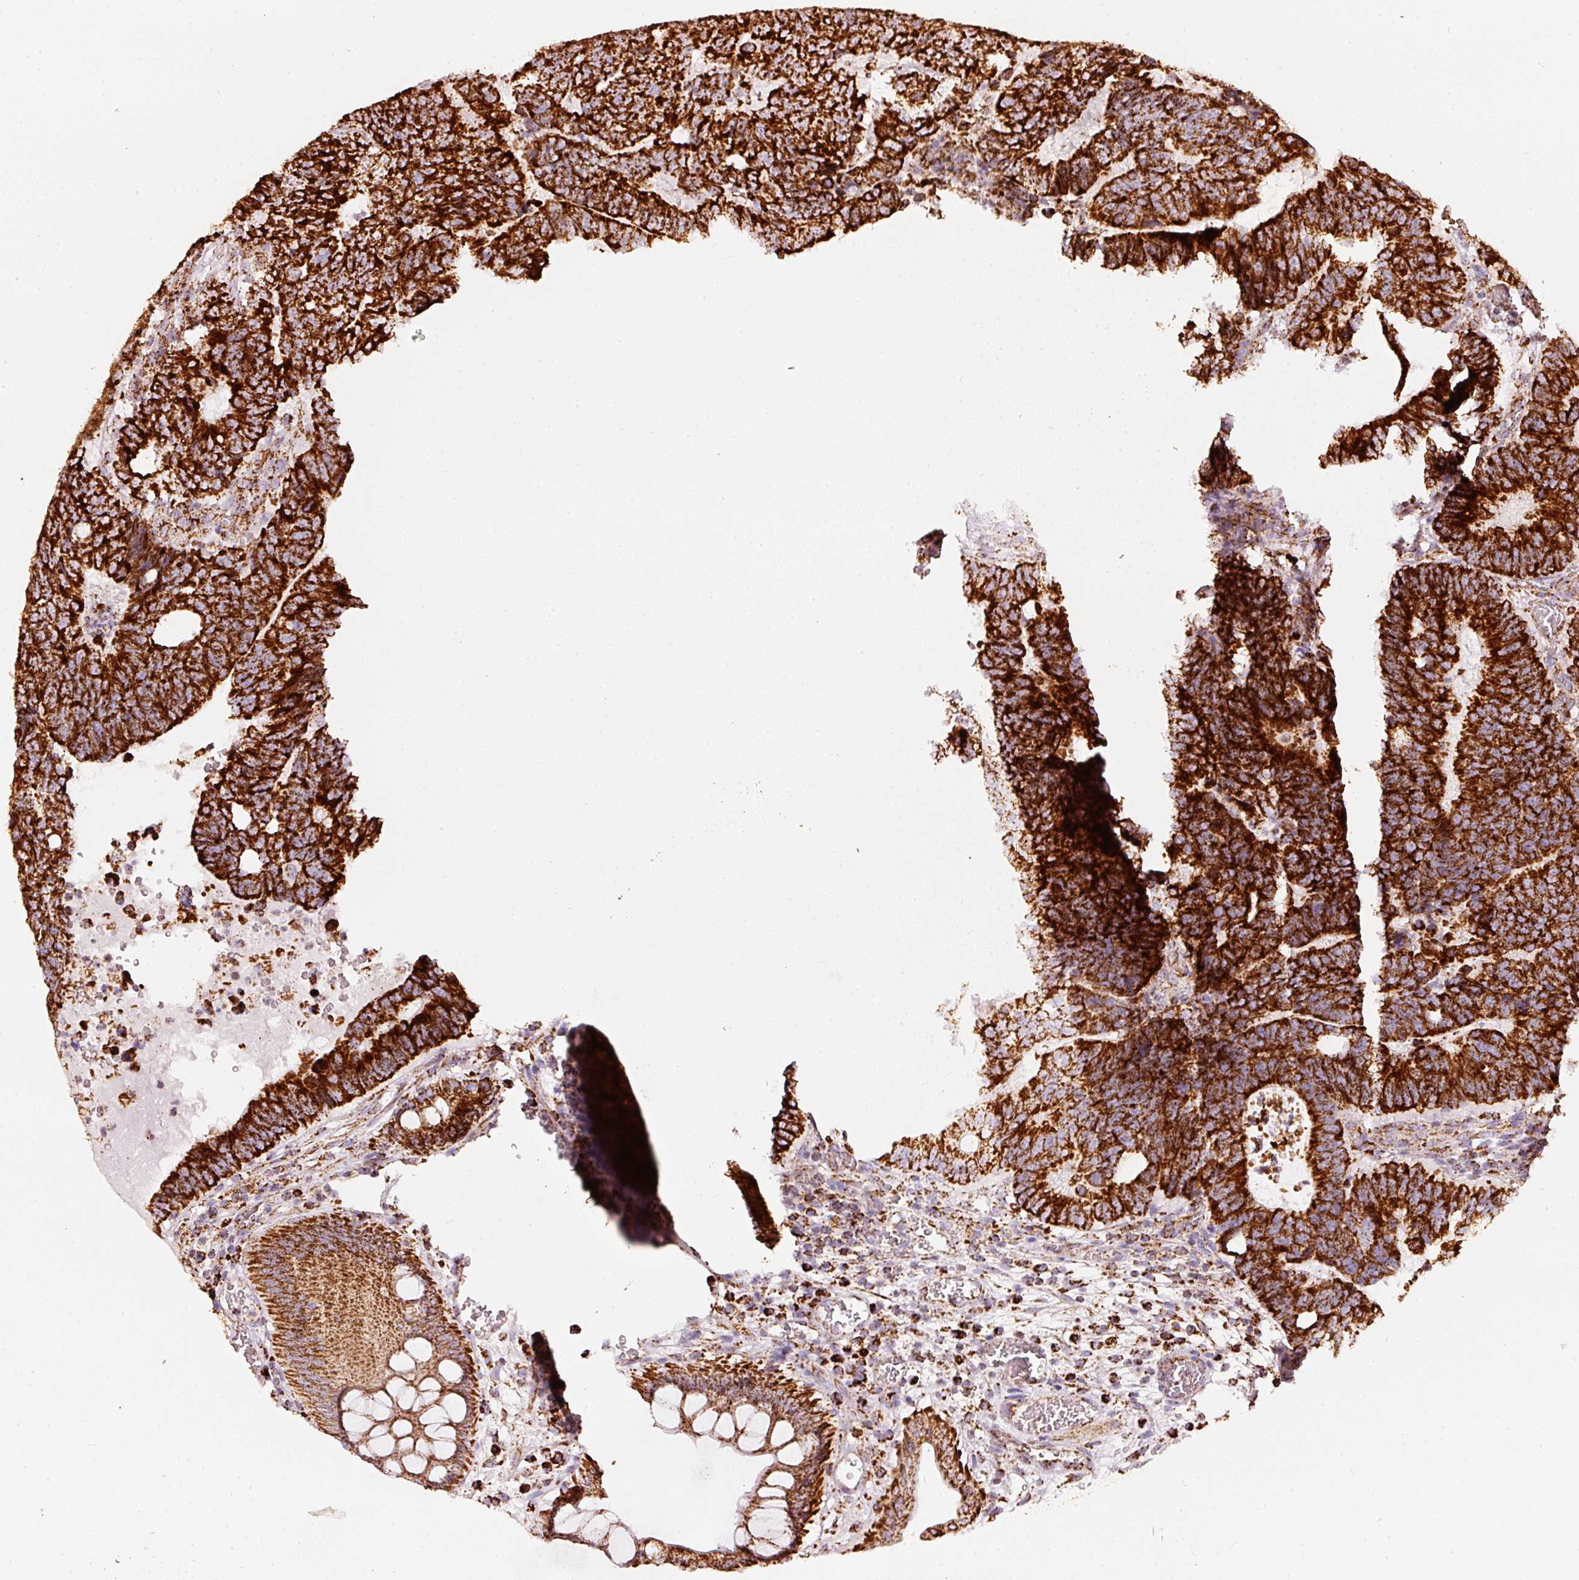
{"staining": {"intensity": "strong", "quantity": ">75%", "location": "cytoplasmic/membranous"}, "tissue": "colorectal cancer", "cell_type": "Tumor cells", "image_type": "cancer", "snomed": [{"axis": "morphology", "description": "Adenocarcinoma, NOS"}, {"axis": "topography", "description": "Colon"}], "caption": "About >75% of tumor cells in colorectal cancer (adenocarcinoma) display strong cytoplasmic/membranous protein positivity as visualized by brown immunohistochemical staining.", "gene": "UQCRC1", "patient": {"sex": "male", "age": 62}}